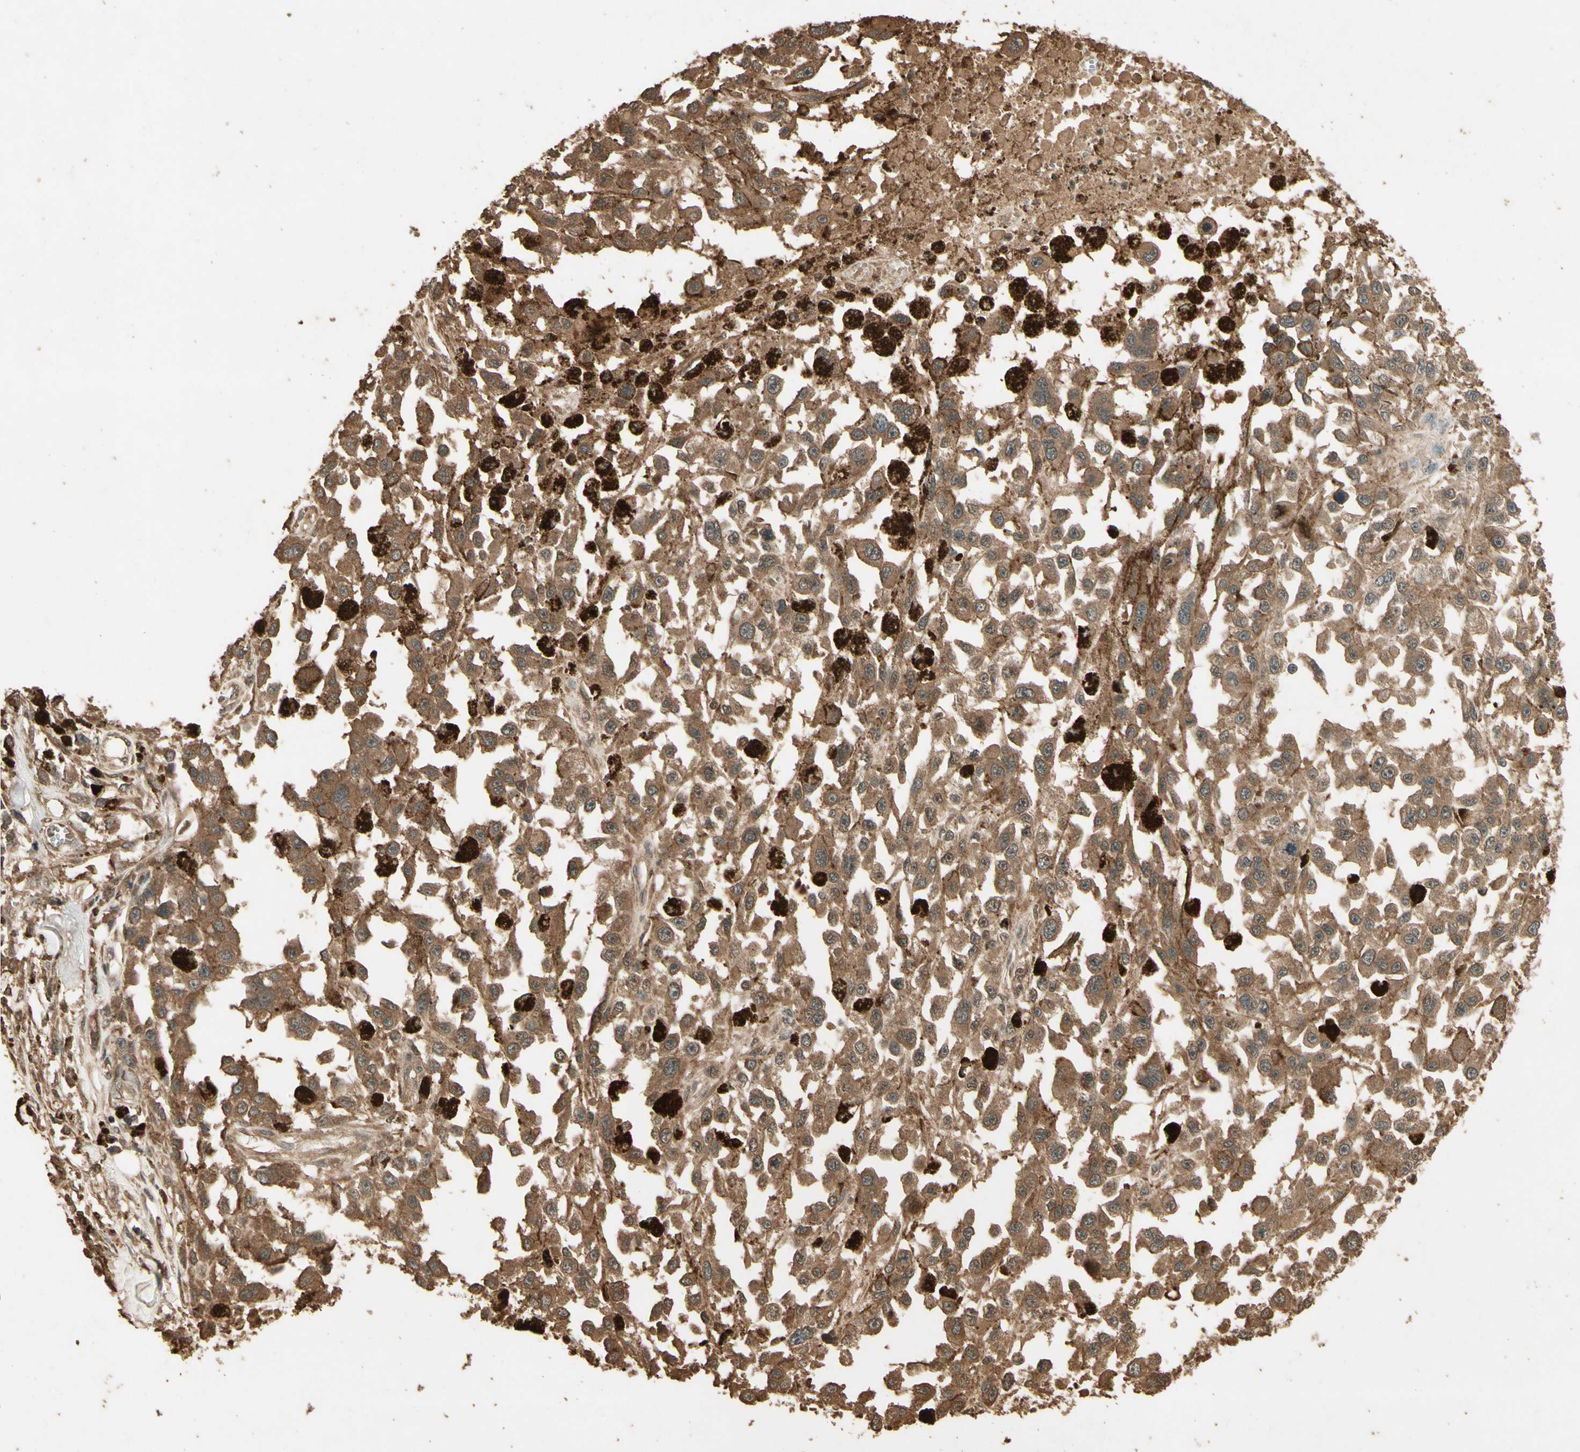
{"staining": {"intensity": "moderate", "quantity": ">75%", "location": "cytoplasmic/membranous"}, "tissue": "melanoma", "cell_type": "Tumor cells", "image_type": "cancer", "snomed": [{"axis": "morphology", "description": "Malignant melanoma, Metastatic site"}, {"axis": "topography", "description": "Lymph node"}], "caption": "Moderate cytoplasmic/membranous positivity for a protein is identified in approximately >75% of tumor cells of malignant melanoma (metastatic site) using immunohistochemistry (IHC).", "gene": "SMAD9", "patient": {"sex": "male", "age": 59}}